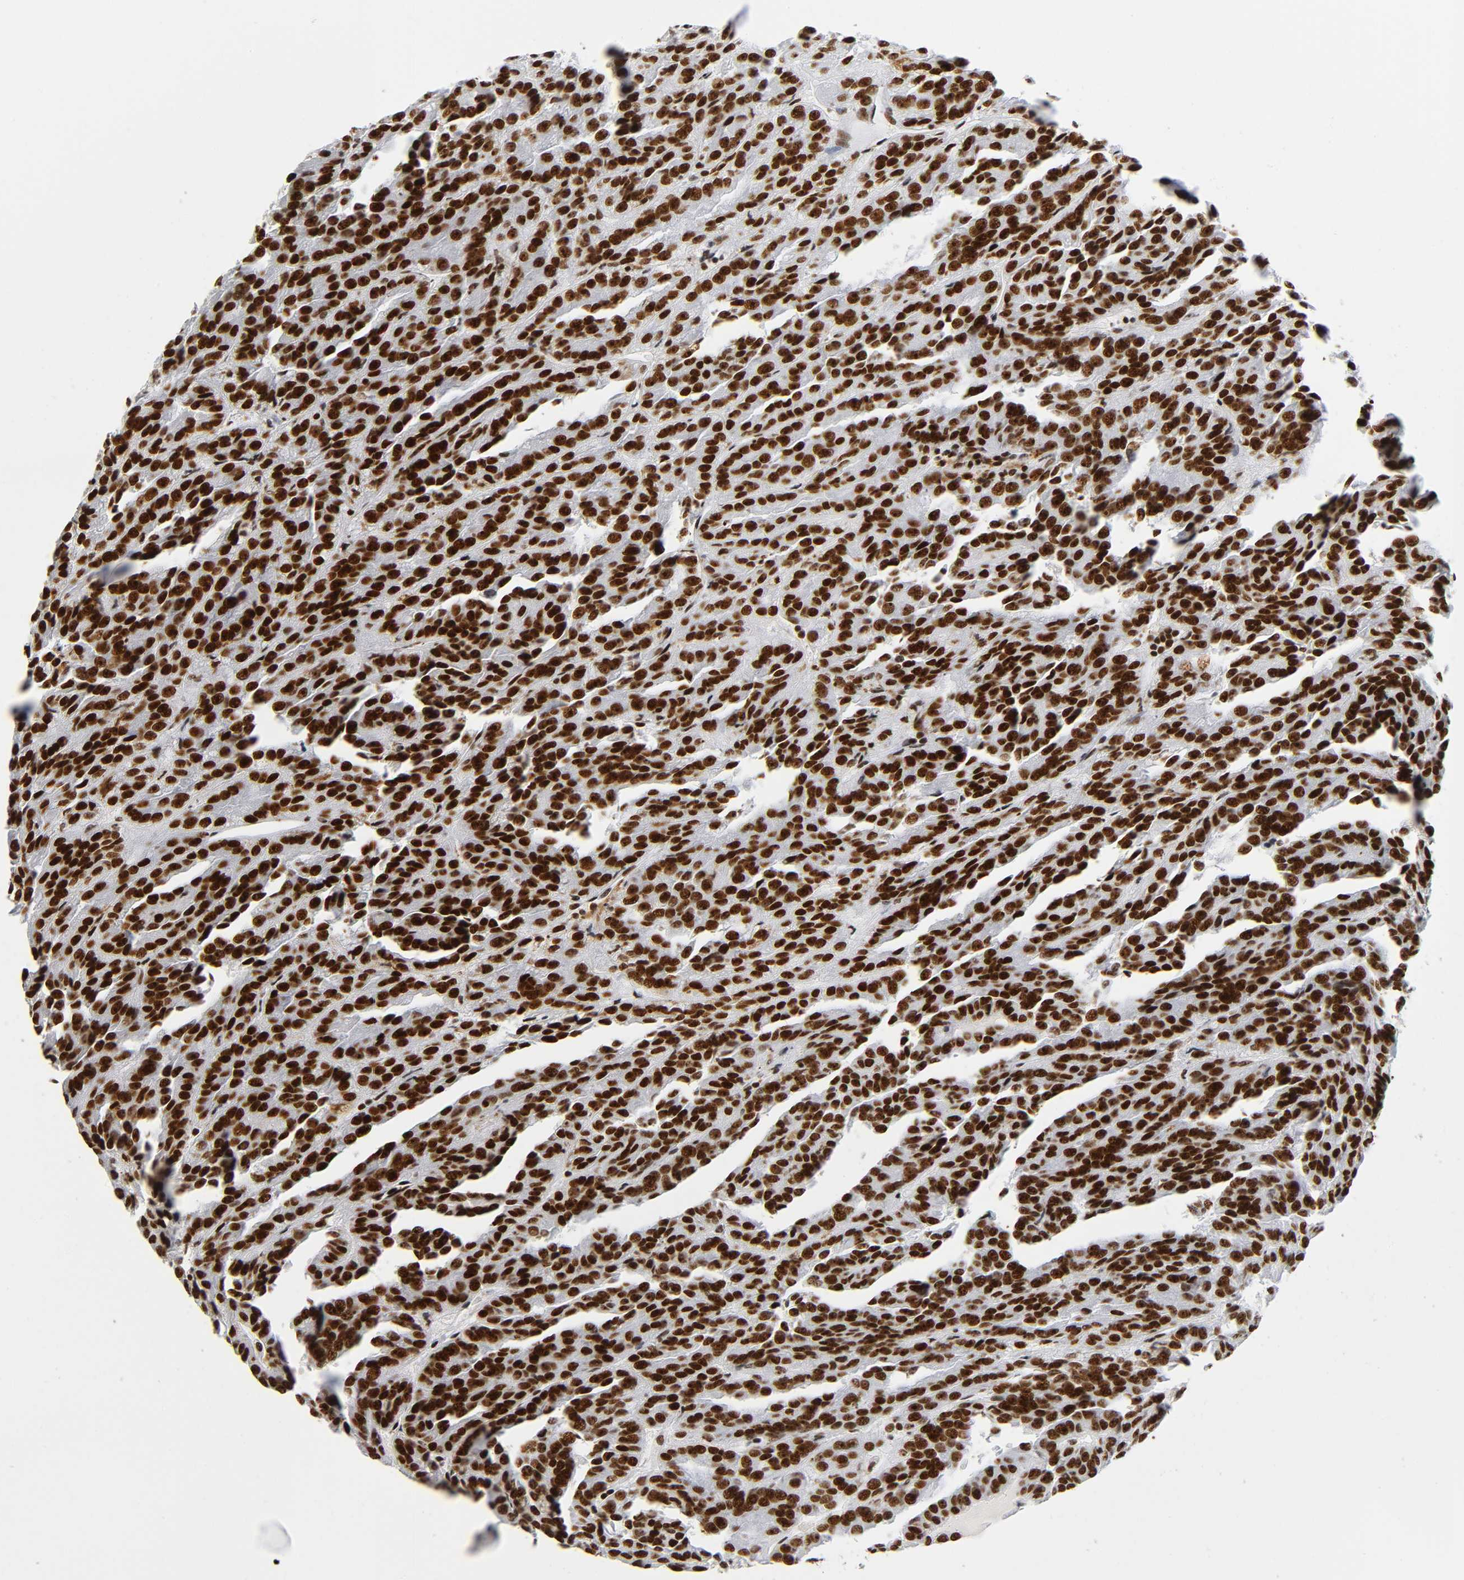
{"staining": {"intensity": "strong", "quantity": ">75%", "location": "nuclear"}, "tissue": "renal cancer", "cell_type": "Tumor cells", "image_type": "cancer", "snomed": [{"axis": "morphology", "description": "Adenocarcinoma, NOS"}, {"axis": "topography", "description": "Kidney"}], "caption": "Immunohistochemistry photomicrograph of neoplastic tissue: renal cancer stained using immunohistochemistry shows high levels of strong protein expression localized specifically in the nuclear of tumor cells, appearing as a nuclear brown color.", "gene": "UBTF", "patient": {"sex": "male", "age": 46}}